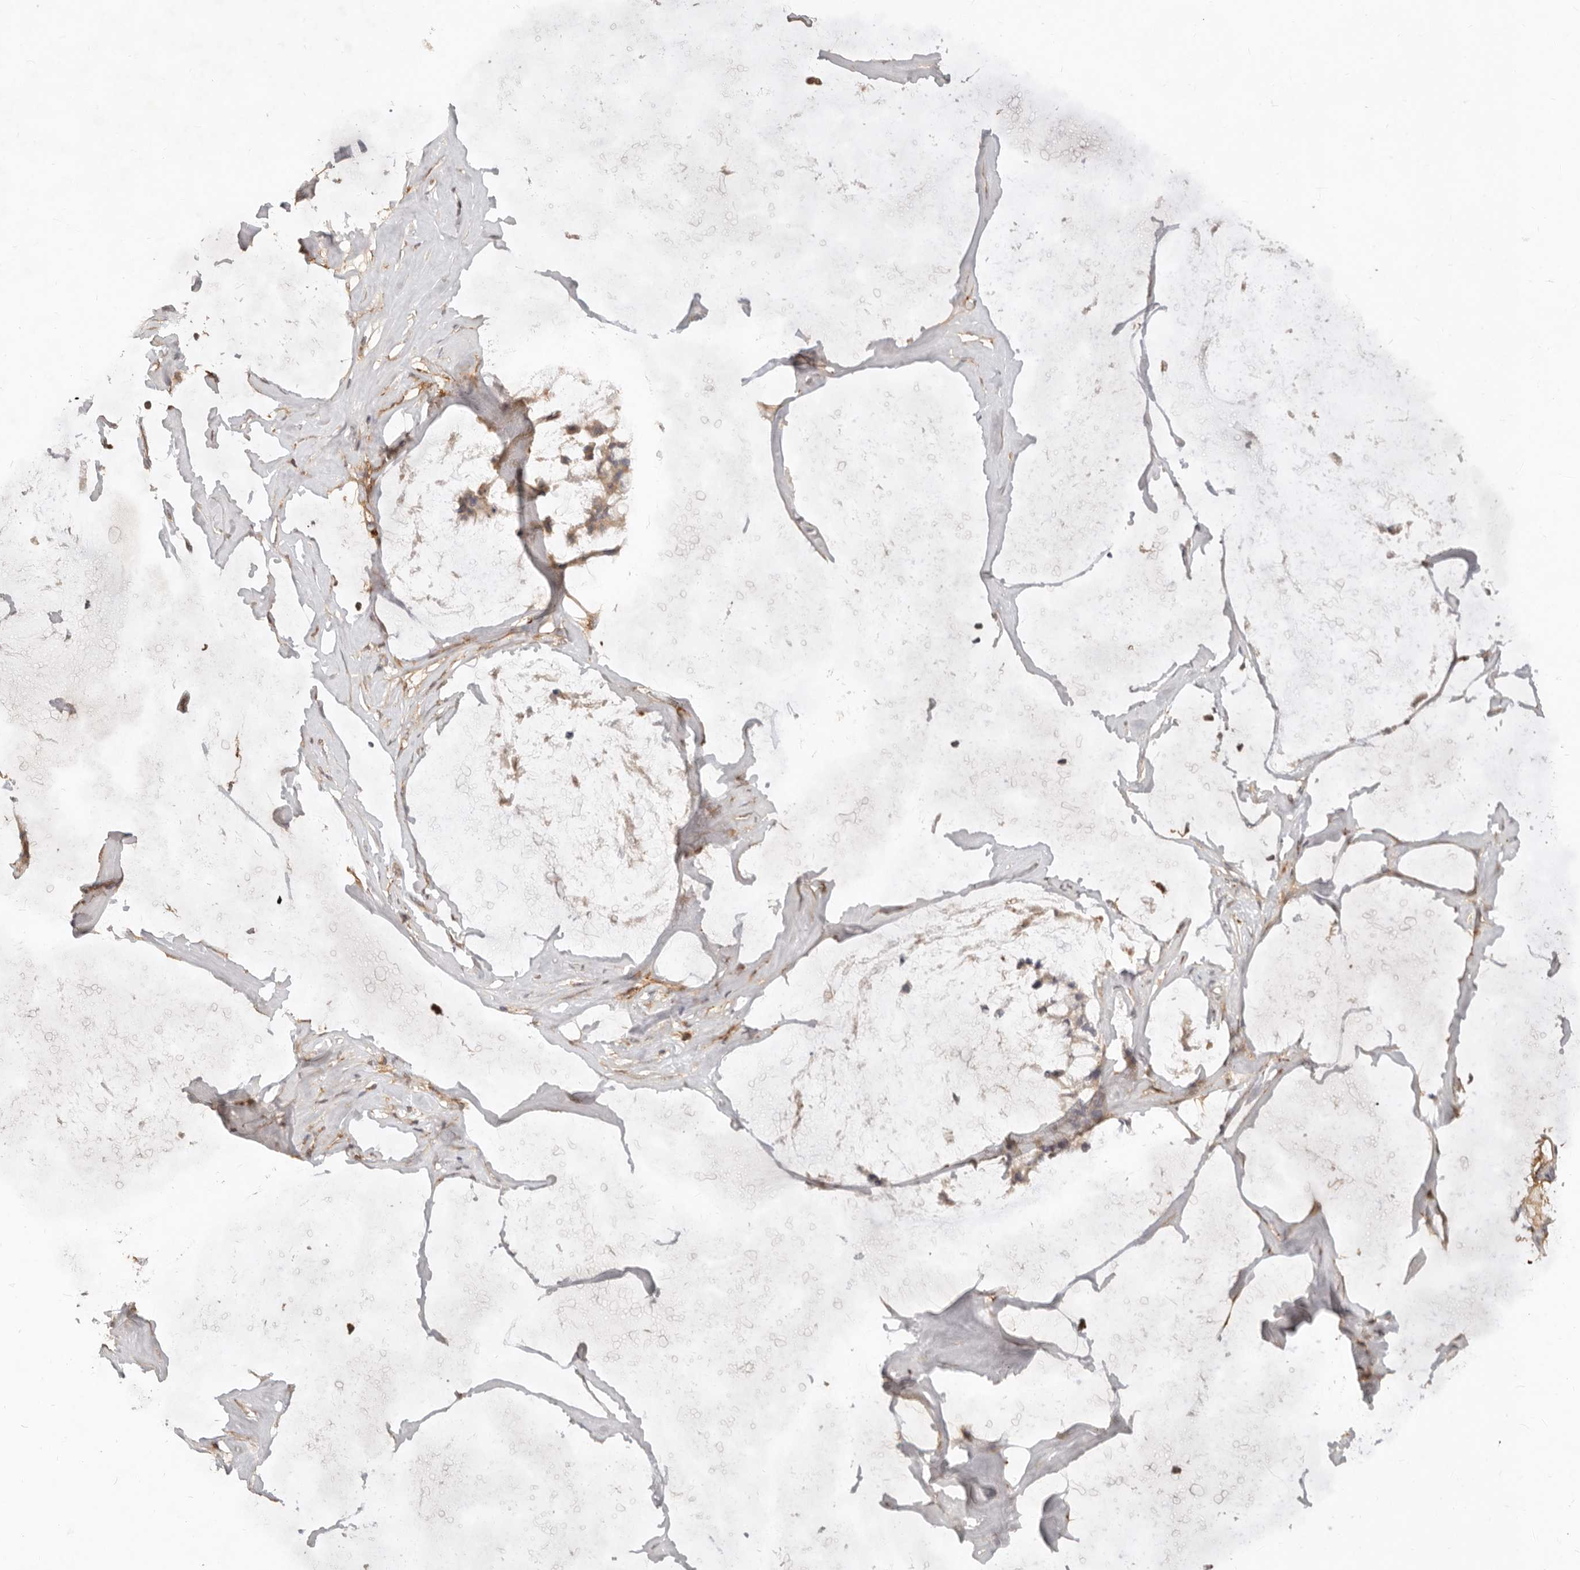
{"staining": {"intensity": "weak", "quantity": "<25%", "location": "cytoplasmic/membranous"}, "tissue": "ovarian cancer", "cell_type": "Tumor cells", "image_type": "cancer", "snomed": [{"axis": "morphology", "description": "Cystadenocarcinoma, mucinous, NOS"}, {"axis": "topography", "description": "Ovary"}], "caption": "An immunohistochemistry image of mucinous cystadenocarcinoma (ovarian) is shown. There is no staining in tumor cells of mucinous cystadenocarcinoma (ovarian).", "gene": "NECAP2", "patient": {"sex": "female", "age": 39}}